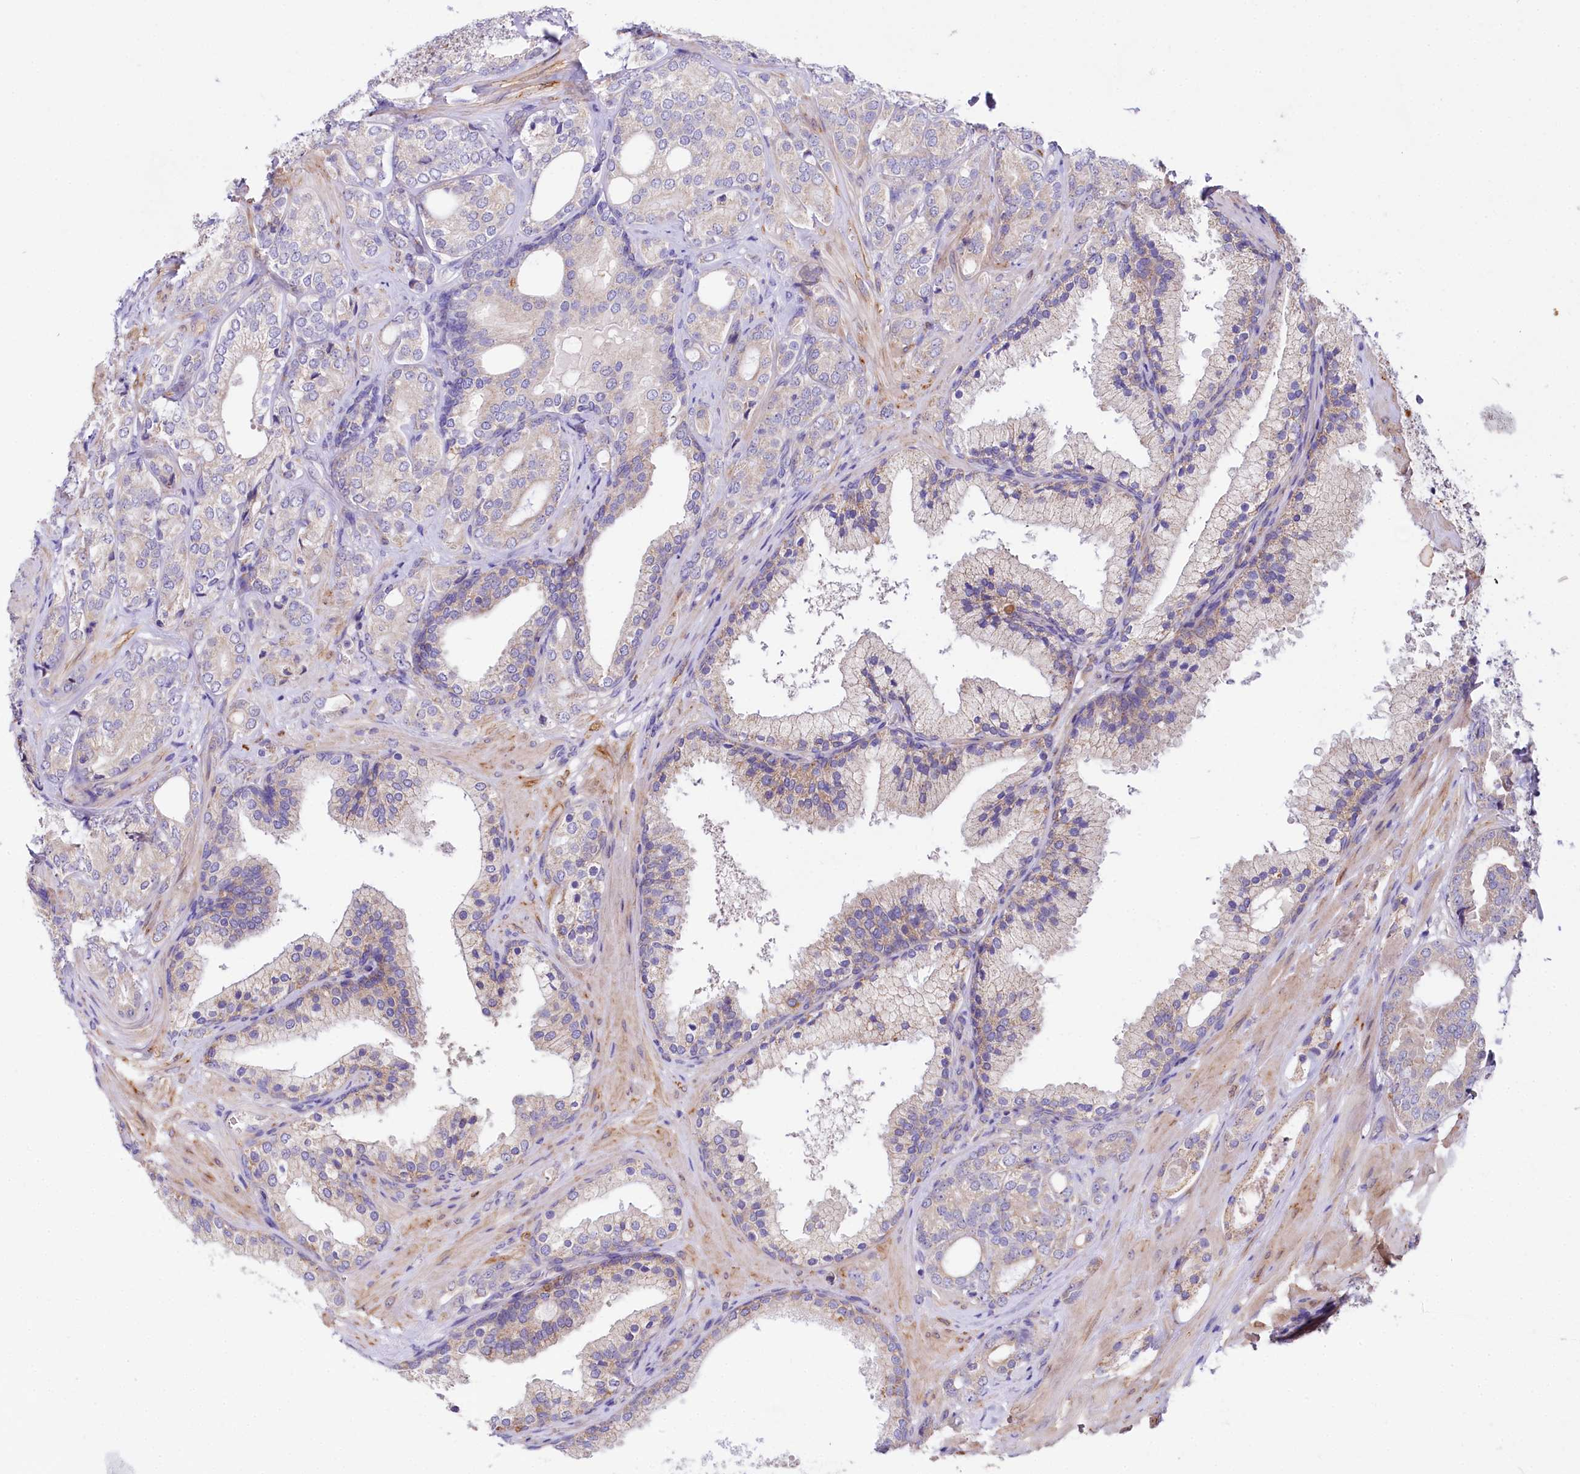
{"staining": {"intensity": "weak", "quantity": "<25%", "location": "cytoplasmic/membranous"}, "tissue": "prostate cancer", "cell_type": "Tumor cells", "image_type": "cancer", "snomed": [{"axis": "morphology", "description": "Adenocarcinoma, High grade"}, {"axis": "topography", "description": "Prostate"}], "caption": "An immunohistochemistry histopathology image of prostate cancer is shown. There is no staining in tumor cells of prostate cancer.", "gene": "CEP295", "patient": {"sex": "male", "age": 60}}